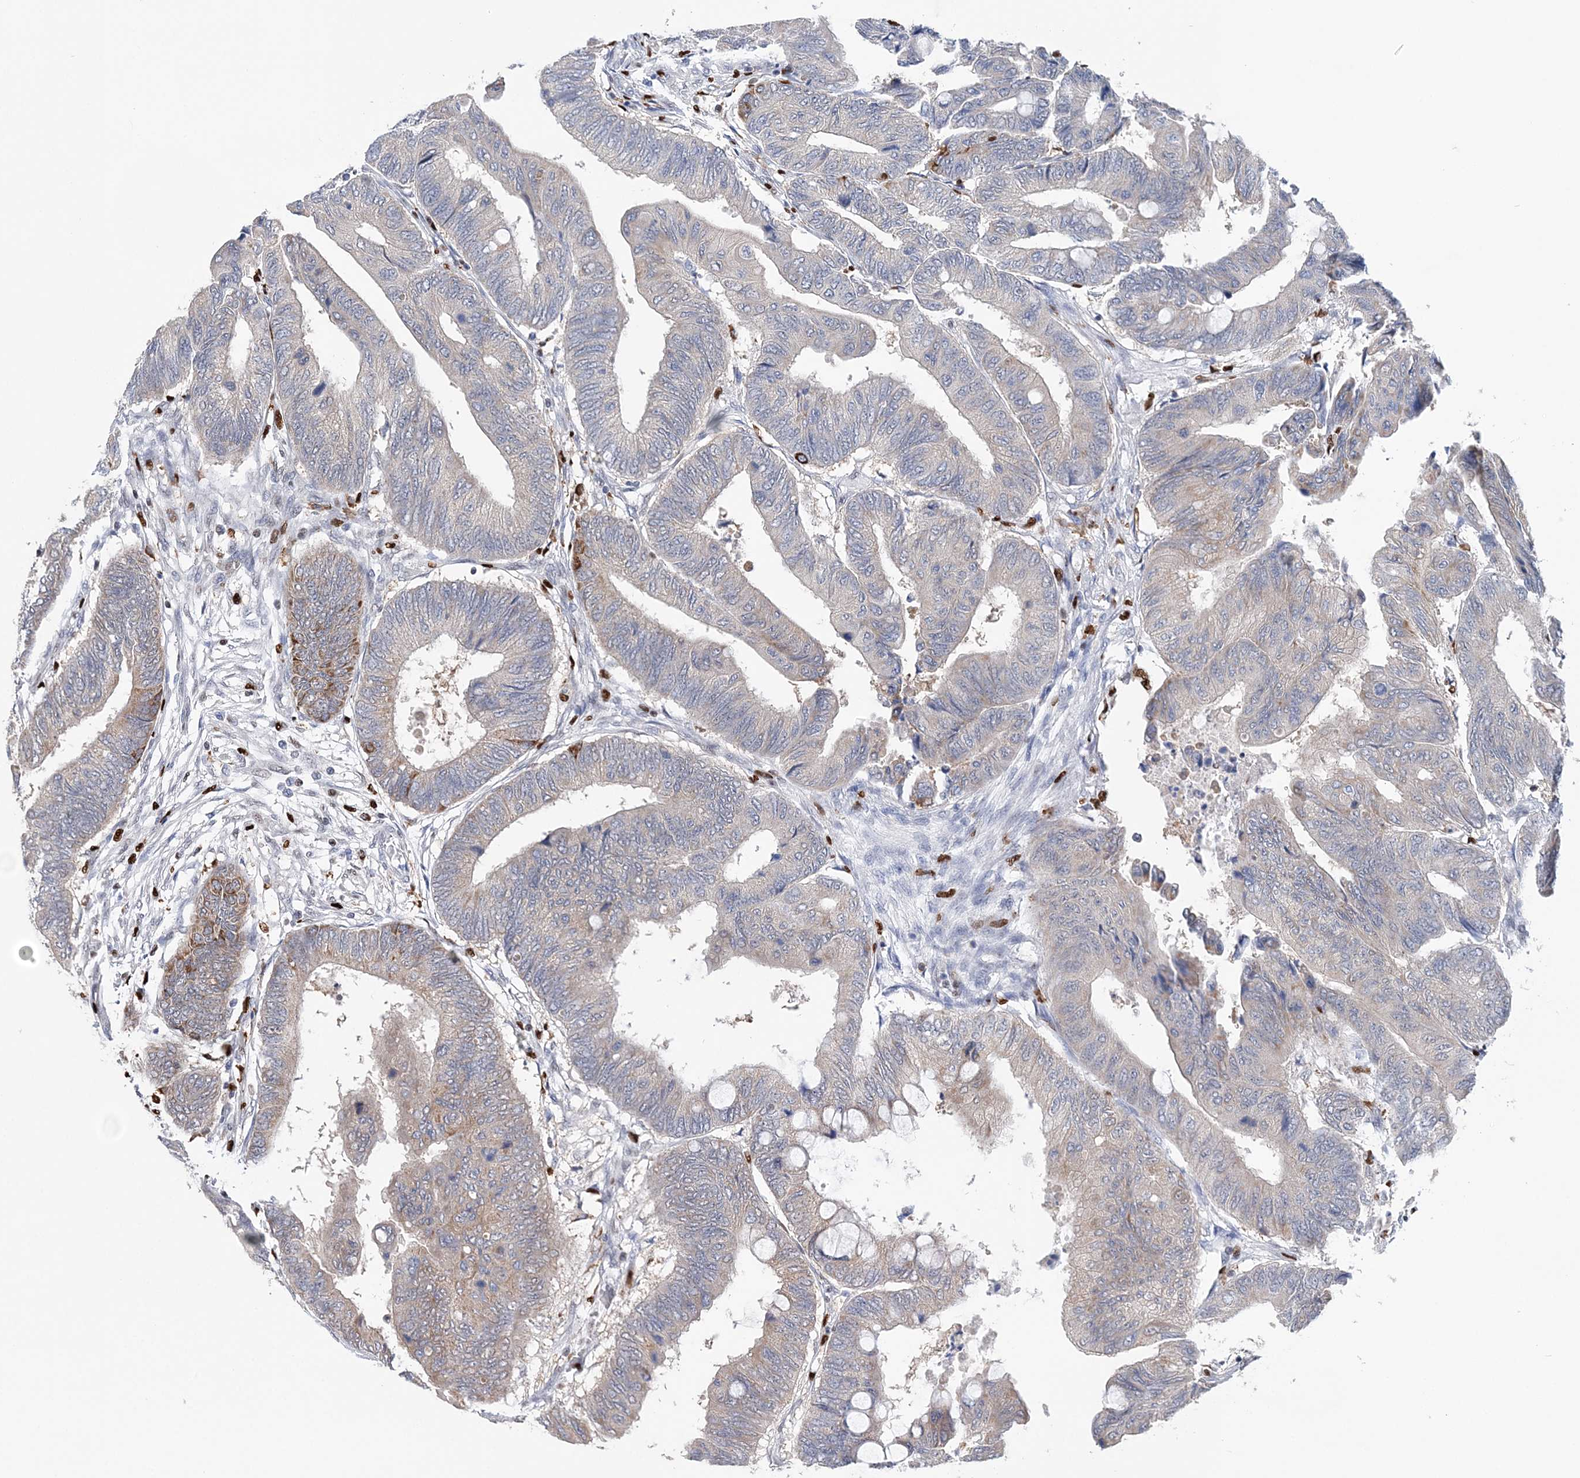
{"staining": {"intensity": "weak", "quantity": "<25%", "location": "cytoplasmic/membranous"}, "tissue": "colorectal cancer", "cell_type": "Tumor cells", "image_type": "cancer", "snomed": [{"axis": "morphology", "description": "Normal tissue, NOS"}, {"axis": "morphology", "description": "Adenocarcinoma, NOS"}, {"axis": "topography", "description": "Rectum"}, {"axis": "topography", "description": "Peripheral nerve tissue"}], "caption": "The immunohistochemistry photomicrograph has no significant staining in tumor cells of adenocarcinoma (colorectal) tissue.", "gene": "NIT2", "patient": {"sex": "male", "age": 92}}